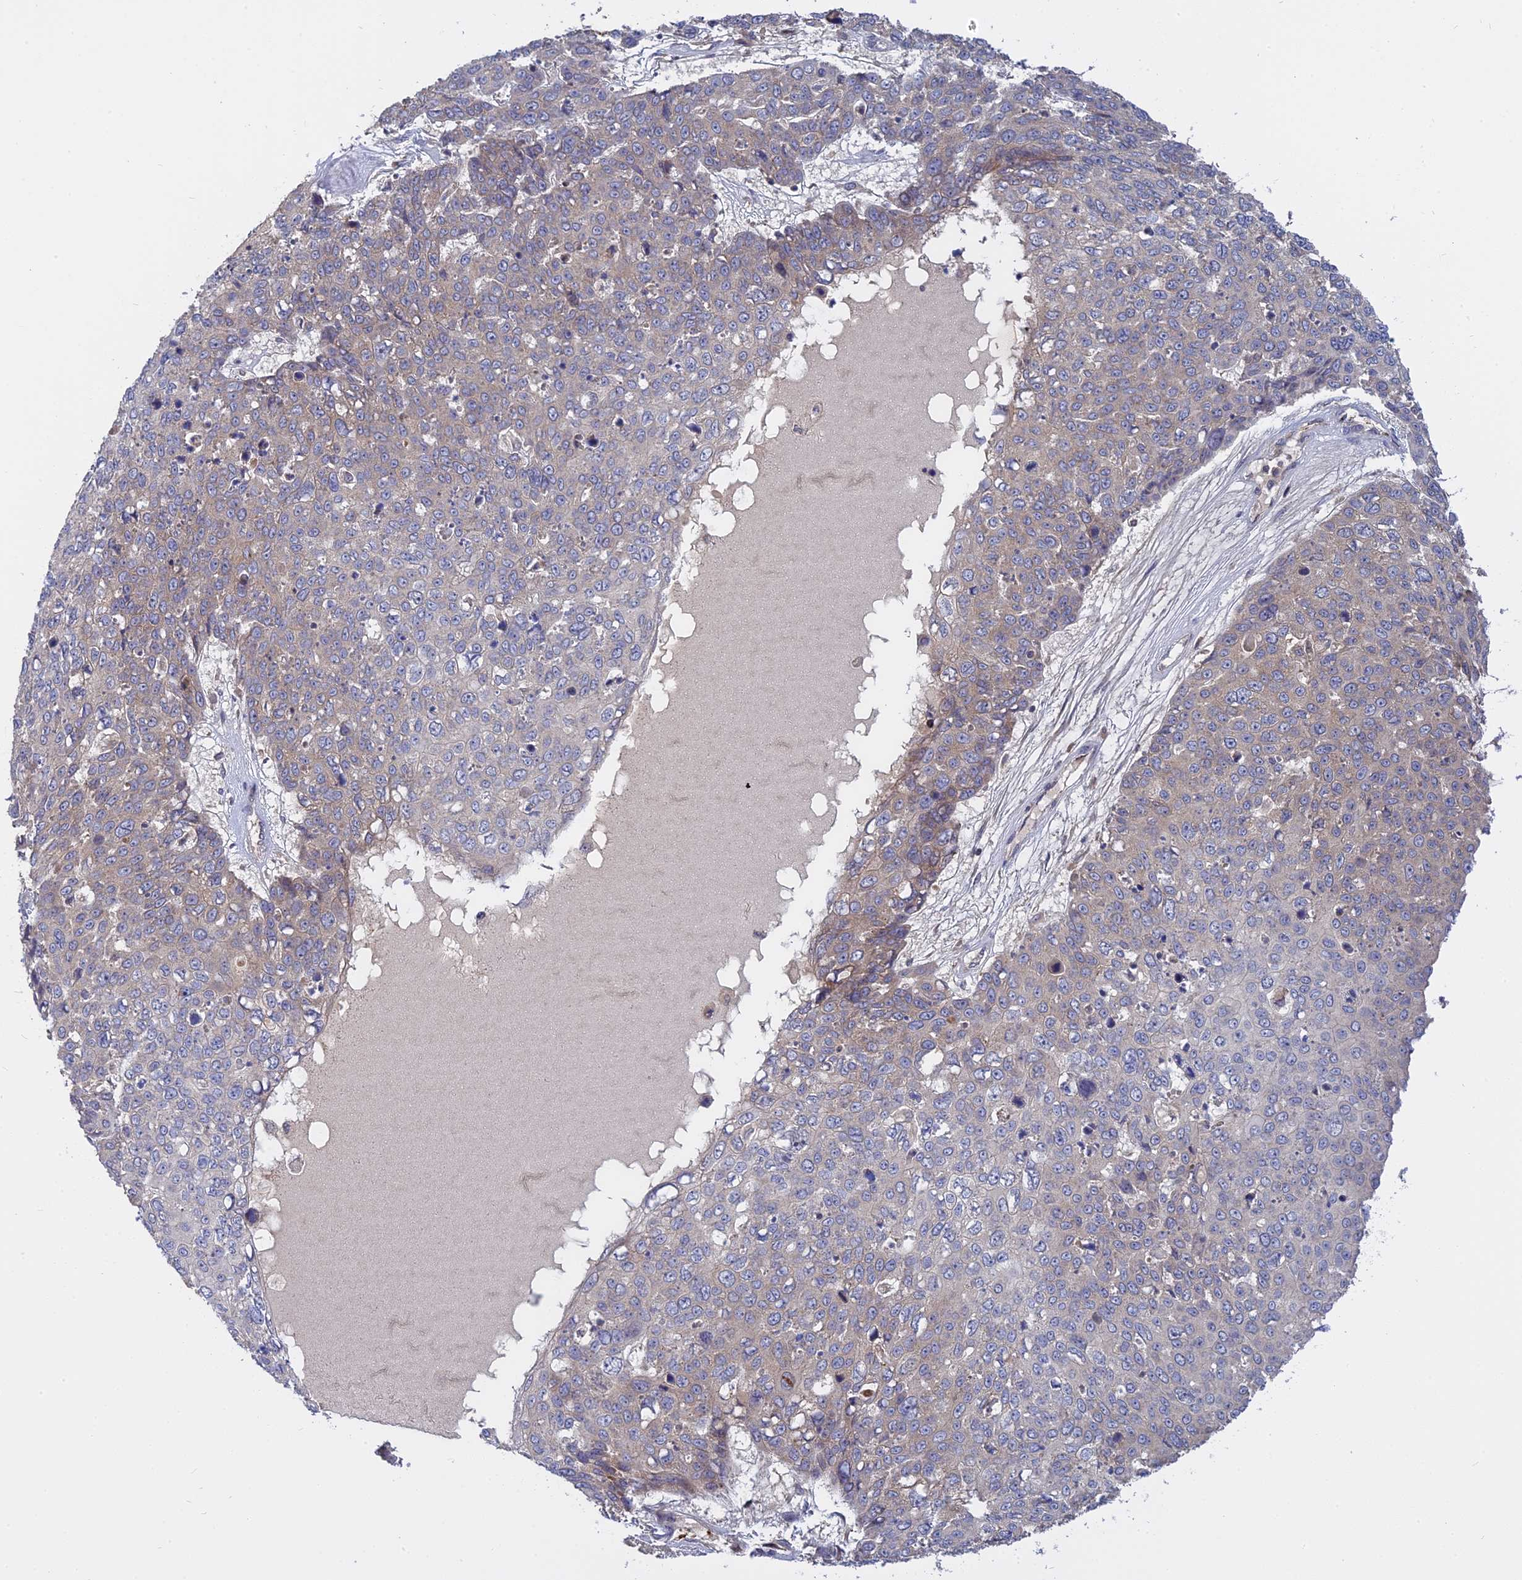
{"staining": {"intensity": "negative", "quantity": "none", "location": "none"}, "tissue": "skin cancer", "cell_type": "Tumor cells", "image_type": "cancer", "snomed": [{"axis": "morphology", "description": "Squamous cell carcinoma, NOS"}, {"axis": "topography", "description": "Skin"}], "caption": "High magnification brightfield microscopy of squamous cell carcinoma (skin) stained with DAB (brown) and counterstained with hematoxylin (blue): tumor cells show no significant expression.", "gene": "IL21R", "patient": {"sex": "male", "age": 71}}